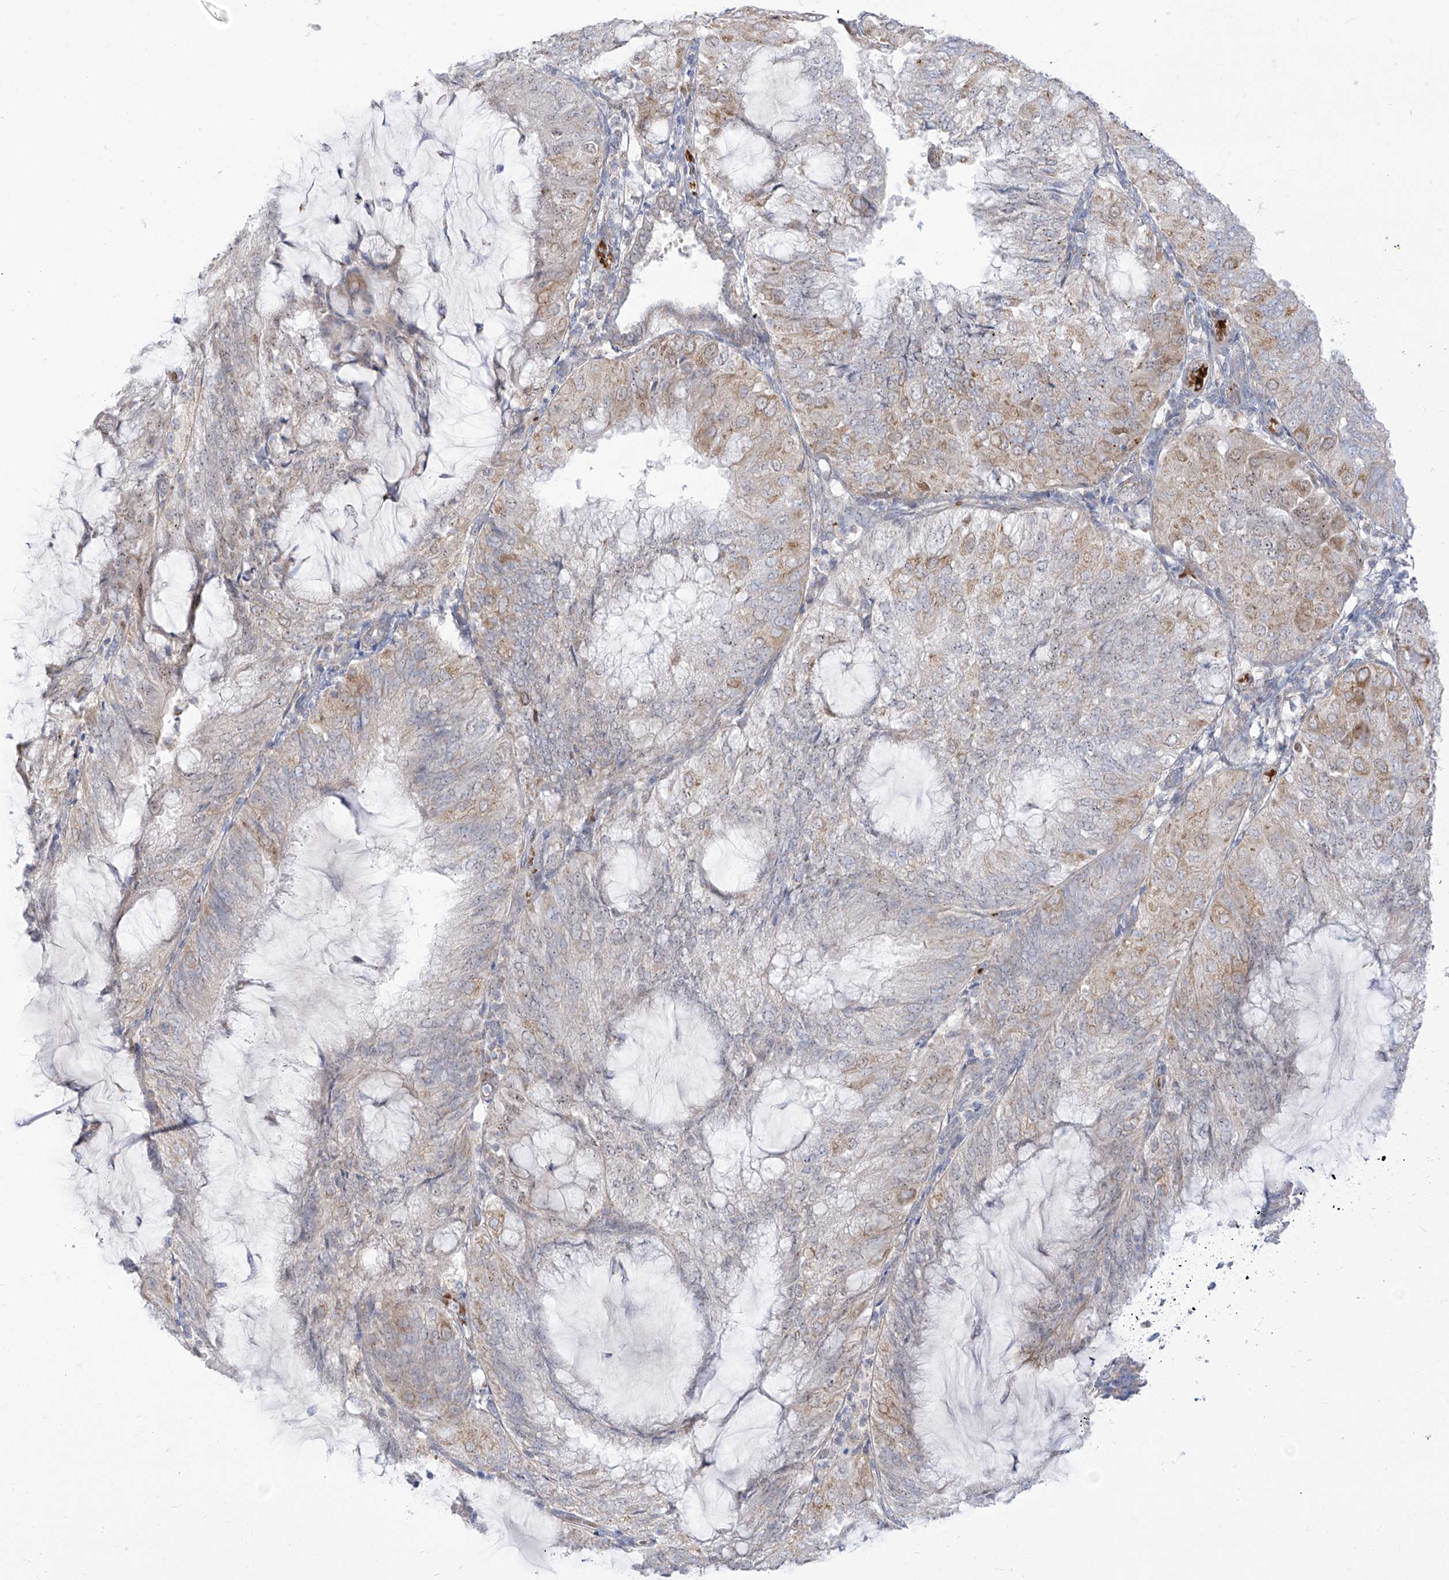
{"staining": {"intensity": "weak", "quantity": "25%-75%", "location": "cytoplasmic/membranous"}, "tissue": "endometrial cancer", "cell_type": "Tumor cells", "image_type": "cancer", "snomed": [{"axis": "morphology", "description": "Adenocarcinoma, NOS"}, {"axis": "topography", "description": "Endometrium"}], "caption": "Approximately 25%-75% of tumor cells in endometrial cancer display weak cytoplasmic/membranous protein positivity as visualized by brown immunohistochemical staining.", "gene": "ARHGEF40", "patient": {"sex": "female", "age": 81}}